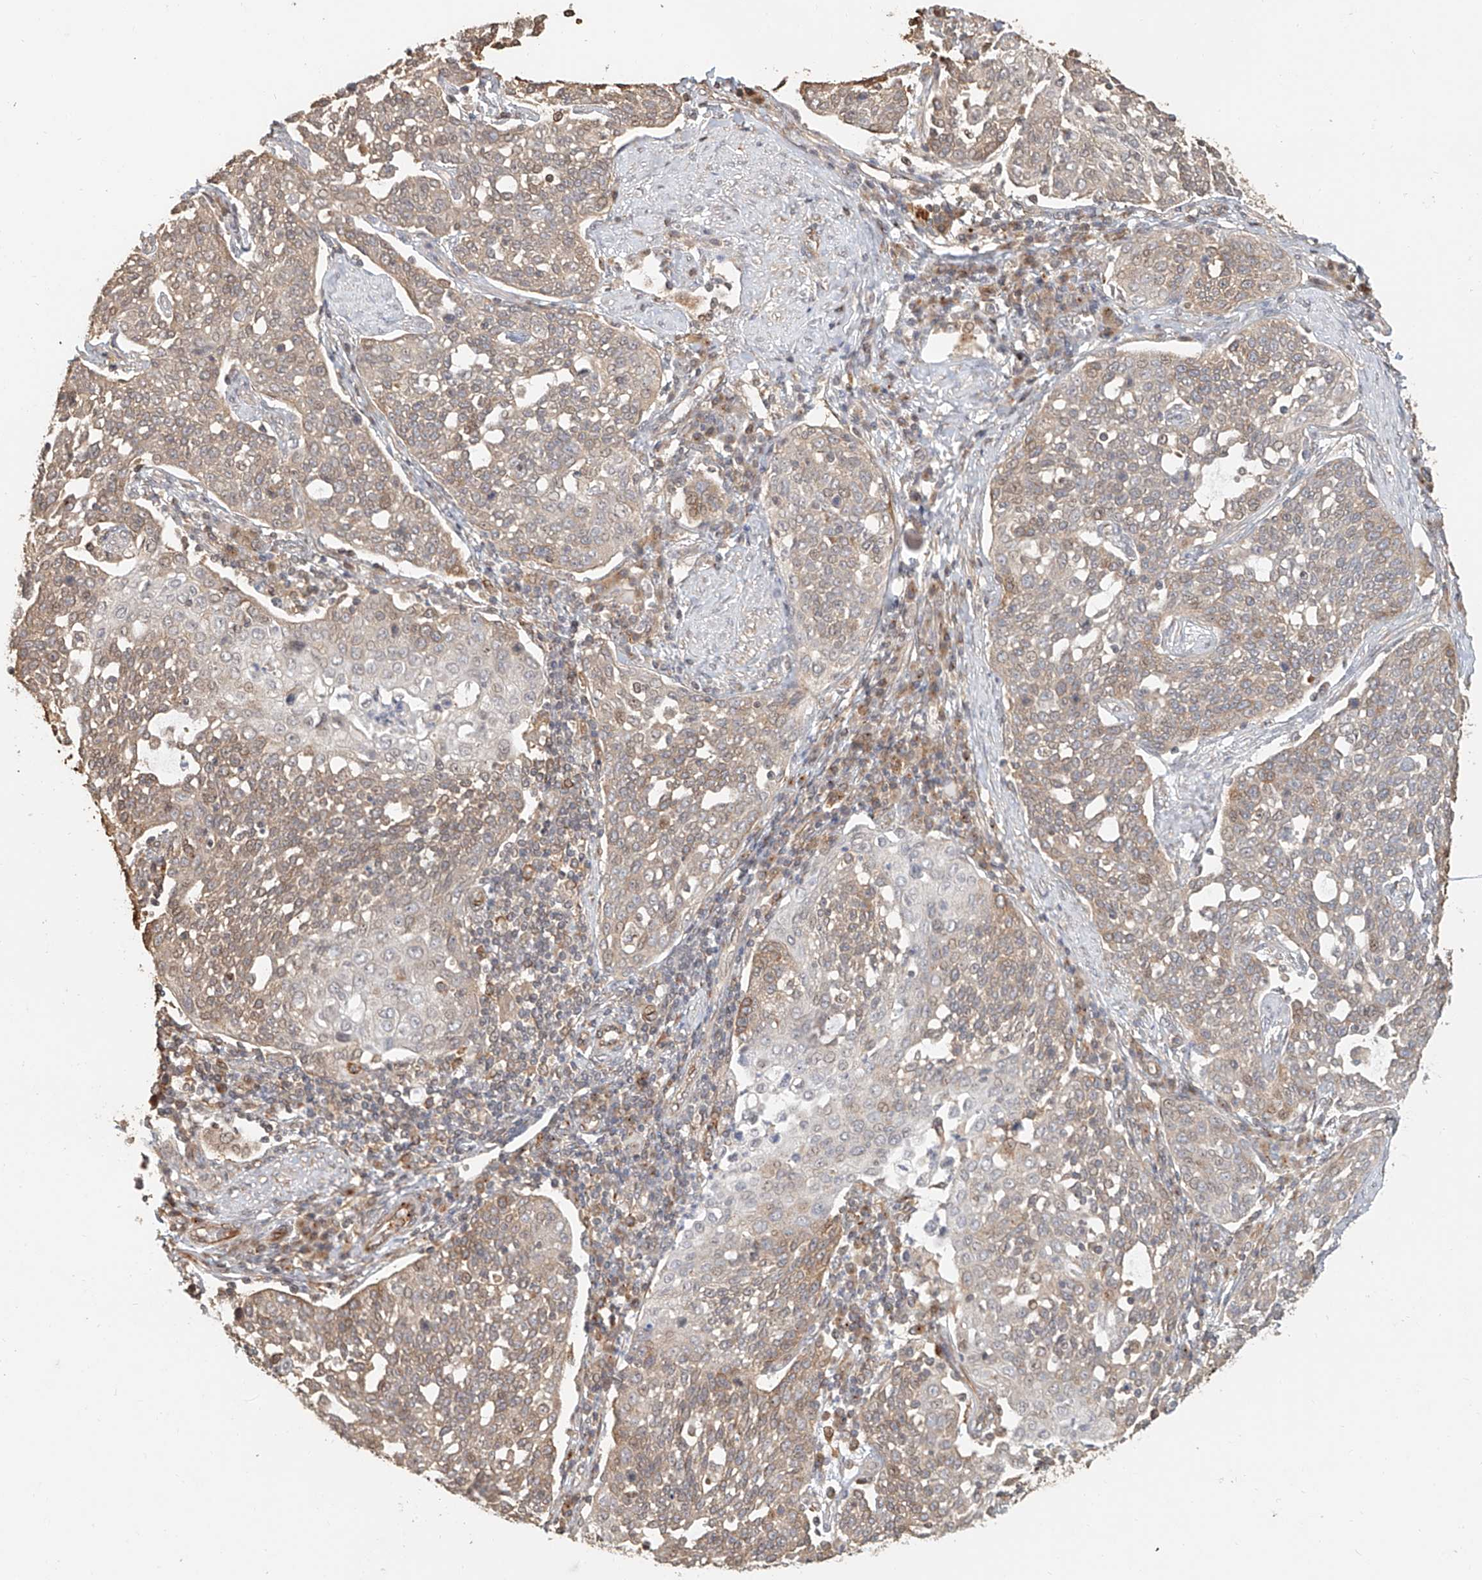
{"staining": {"intensity": "weak", "quantity": "25%-75%", "location": "cytoplasmic/membranous"}, "tissue": "cervical cancer", "cell_type": "Tumor cells", "image_type": "cancer", "snomed": [{"axis": "morphology", "description": "Squamous cell carcinoma, NOS"}, {"axis": "topography", "description": "Cervix"}], "caption": "This photomicrograph reveals IHC staining of human cervical squamous cell carcinoma, with low weak cytoplasmic/membranous positivity in about 25%-75% of tumor cells.", "gene": "NAP1L1", "patient": {"sex": "female", "age": 34}}